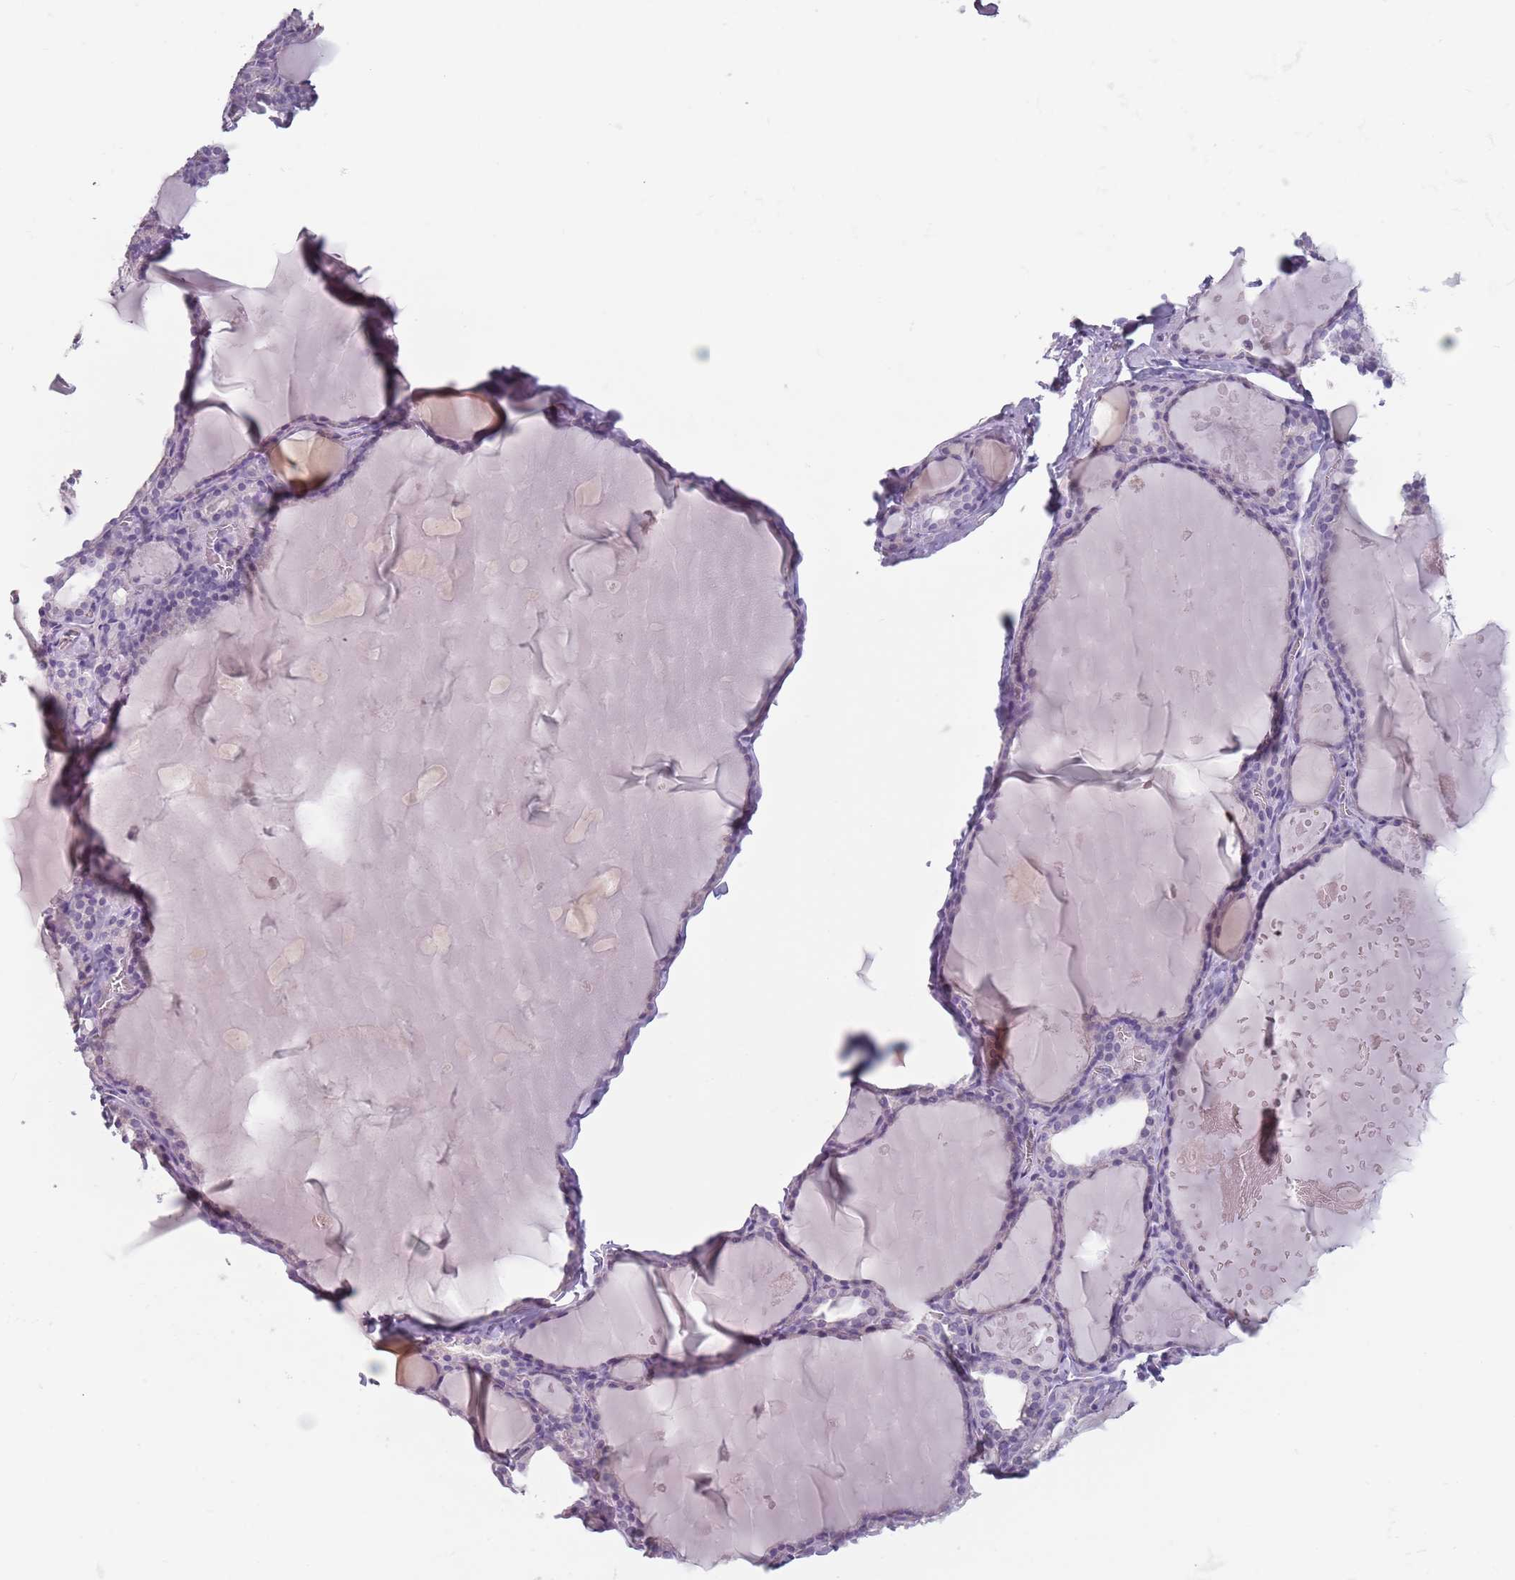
{"staining": {"intensity": "negative", "quantity": "none", "location": "none"}, "tissue": "thyroid gland", "cell_type": "Glandular cells", "image_type": "normal", "snomed": [{"axis": "morphology", "description": "Normal tissue, NOS"}, {"axis": "topography", "description": "Thyroid gland"}], "caption": "IHC histopathology image of unremarkable human thyroid gland stained for a protein (brown), which shows no positivity in glandular cells.", "gene": "CEP19", "patient": {"sex": "male", "age": 56}}